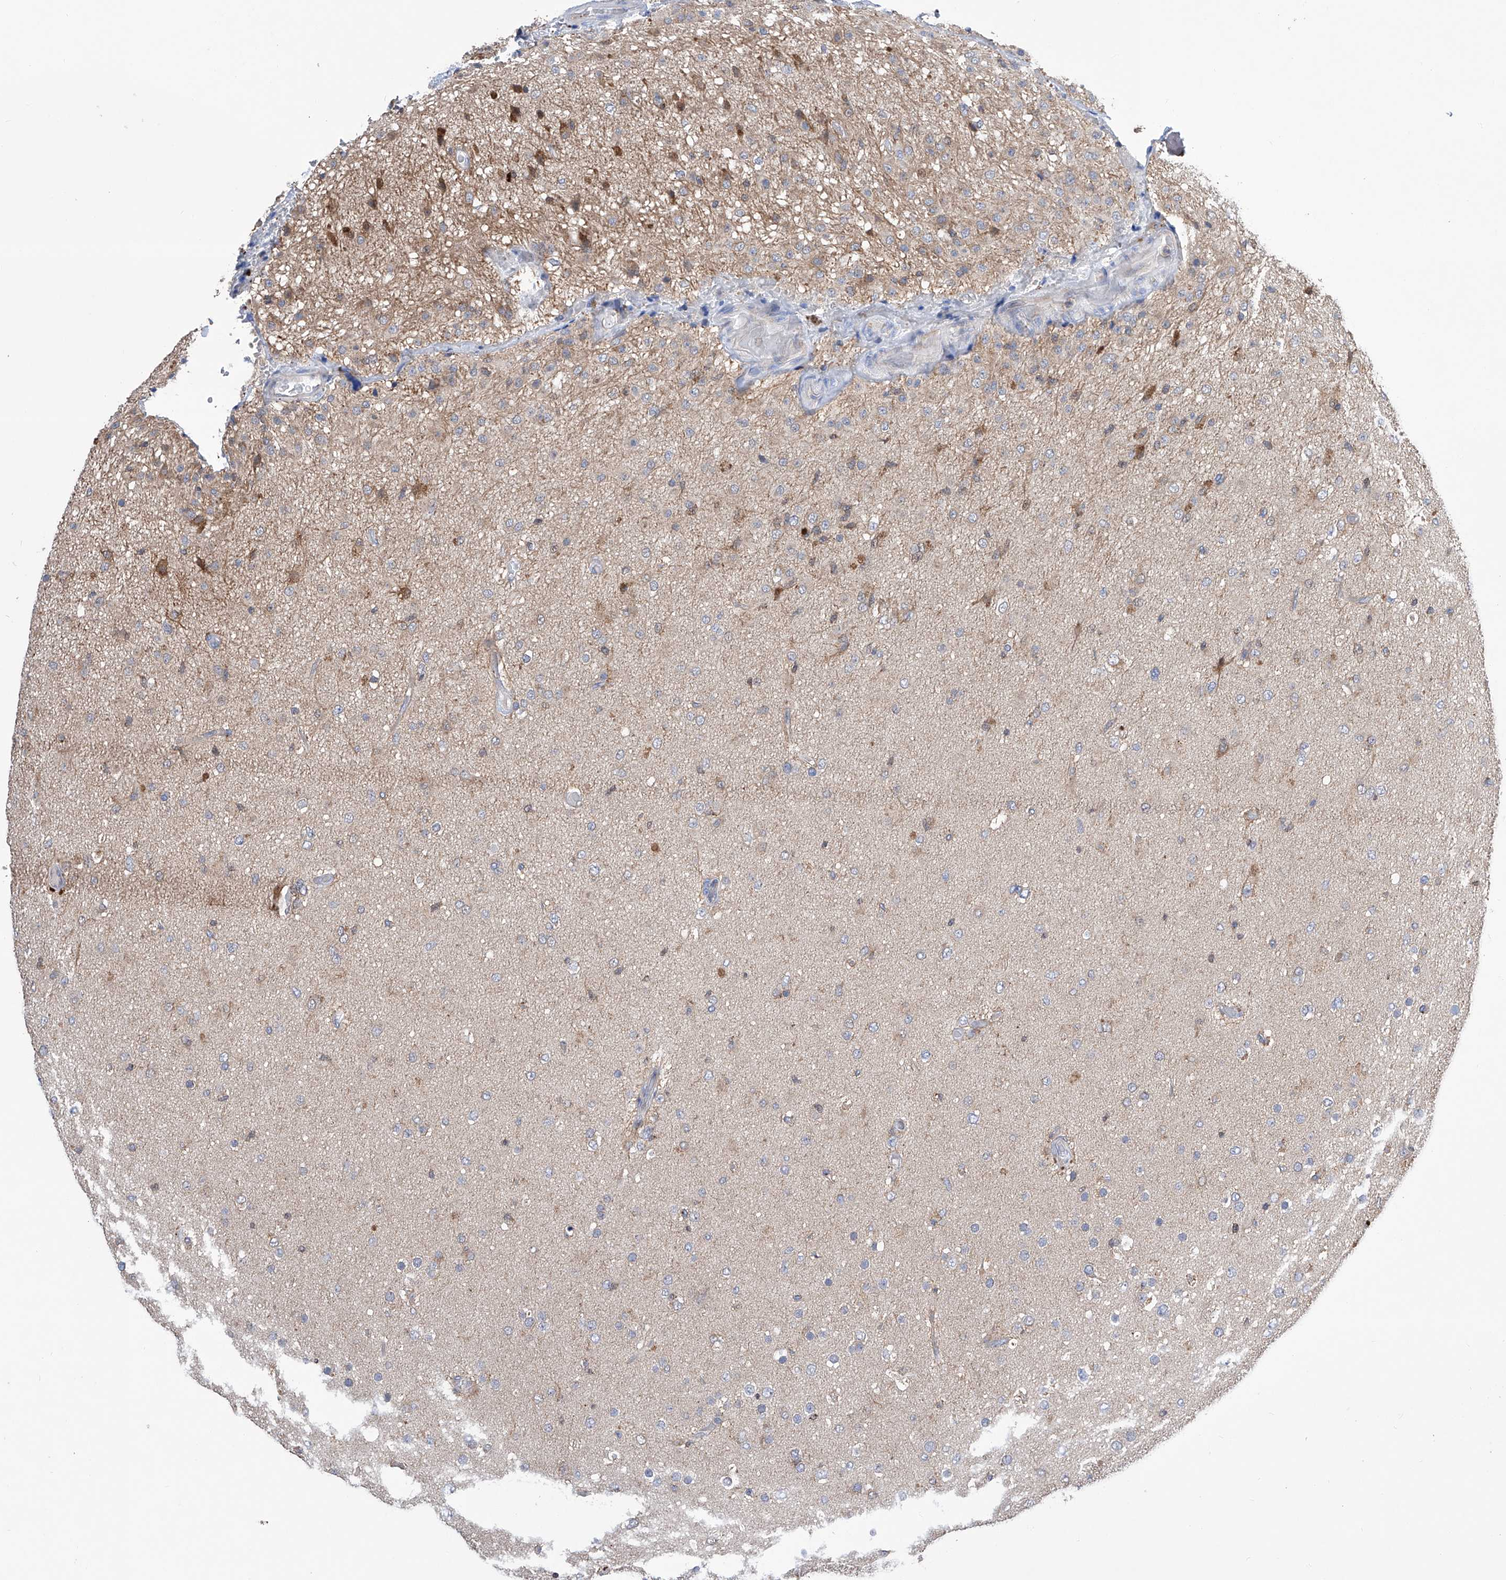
{"staining": {"intensity": "weak", "quantity": "<25%", "location": "cytoplasmic/membranous"}, "tissue": "glioma", "cell_type": "Tumor cells", "image_type": "cancer", "snomed": [{"axis": "morphology", "description": "Glioma, malignant, Low grade"}, {"axis": "topography", "description": "Brain"}], "caption": "A micrograph of glioma stained for a protein exhibits no brown staining in tumor cells. The staining is performed using DAB (3,3'-diaminobenzidine) brown chromogen with nuclei counter-stained in using hematoxylin.", "gene": "SPATA20", "patient": {"sex": "male", "age": 65}}